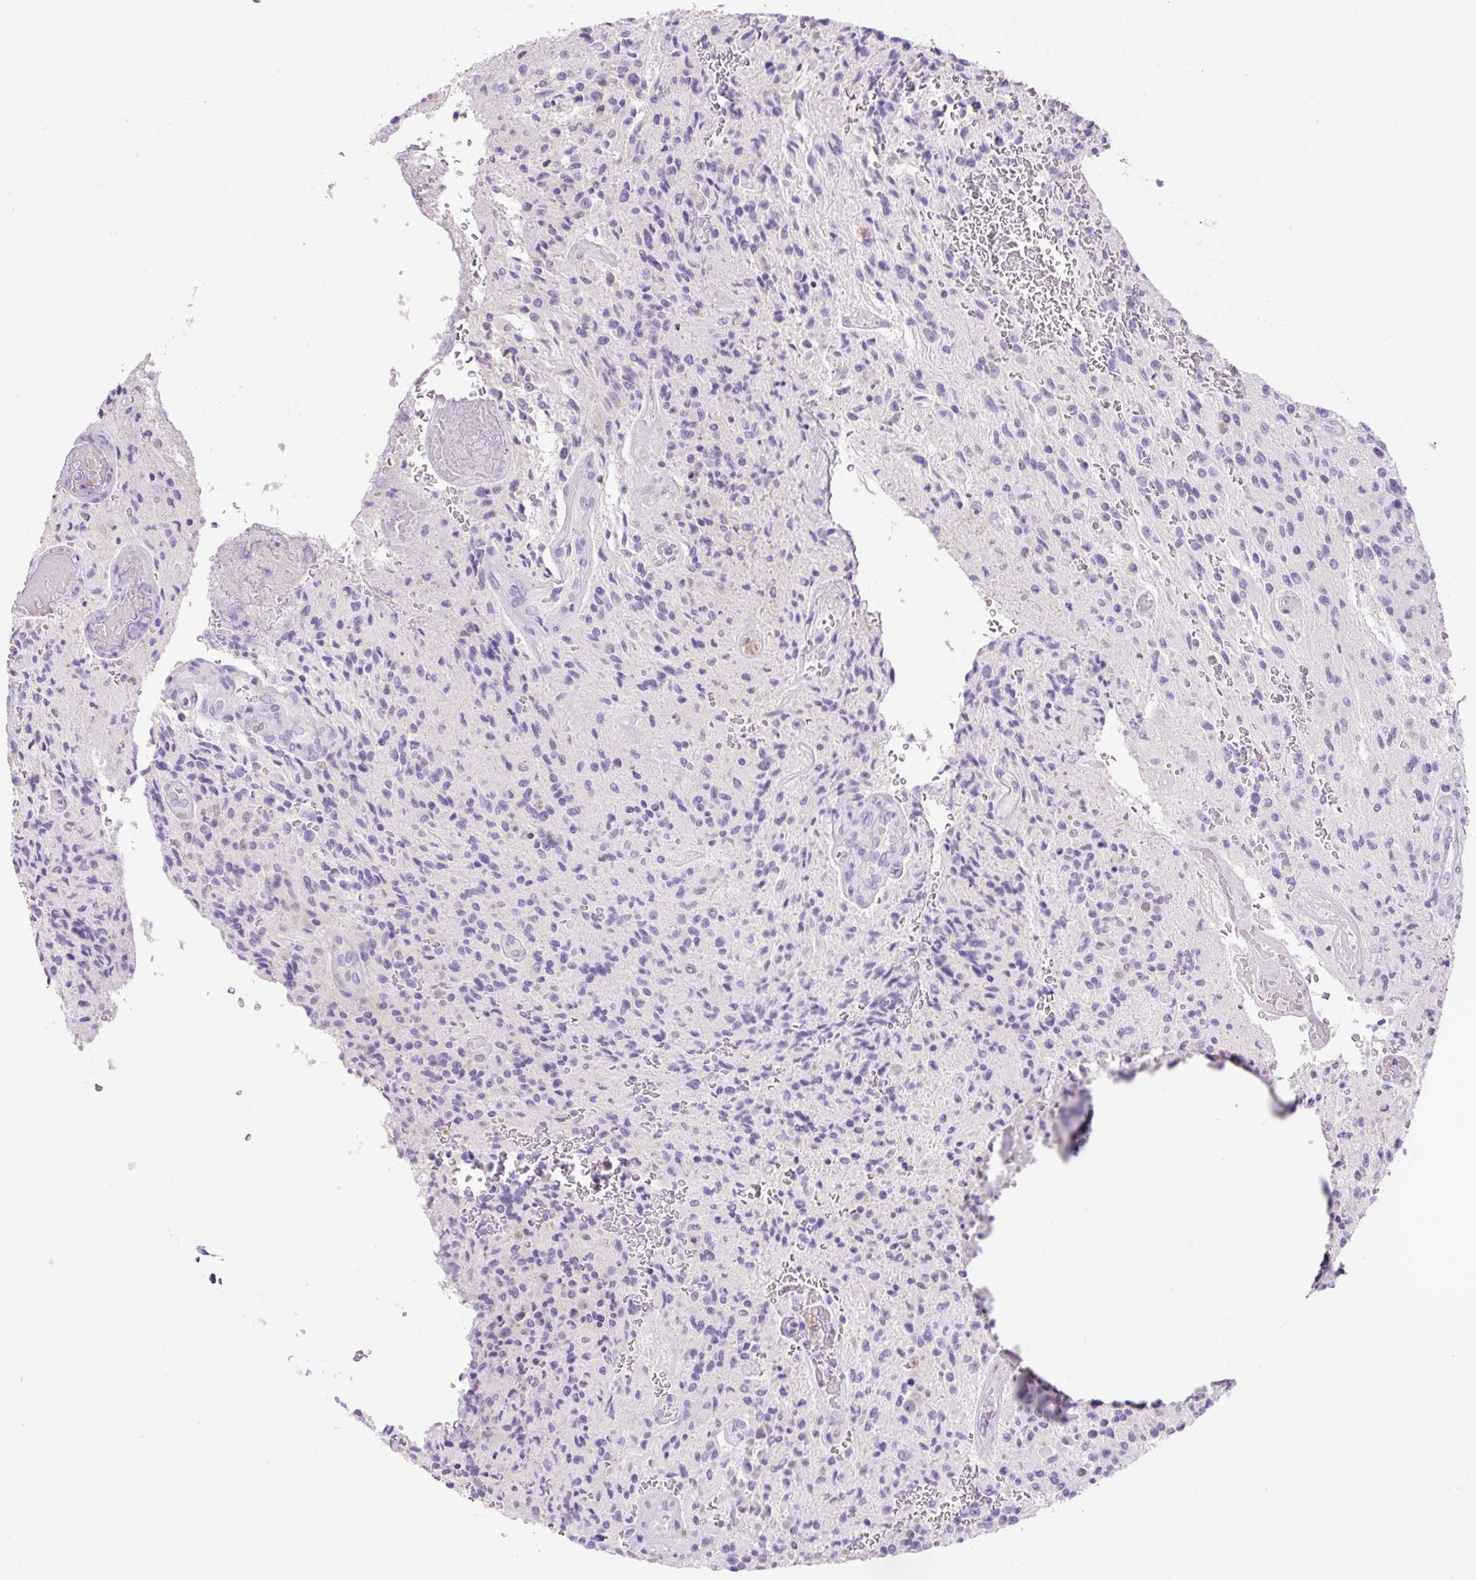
{"staining": {"intensity": "negative", "quantity": "none", "location": "none"}, "tissue": "glioma", "cell_type": "Tumor cells", "image_type": "cancer", "snomed": [{"axis": "morphology", "description": "Normal tissue, NOS"}, {"axis": "morphology", "description": "Glioma, malignant, High grade"}, {"axis": "topography", "description": "Cerebral cortex"}], "caption": "The IHC image has no significant expression in tumor cells of high-grade glioma (malignant) tissue.", "gene": "TDRD15", "patient": {"sex": "male", "age": 56}}